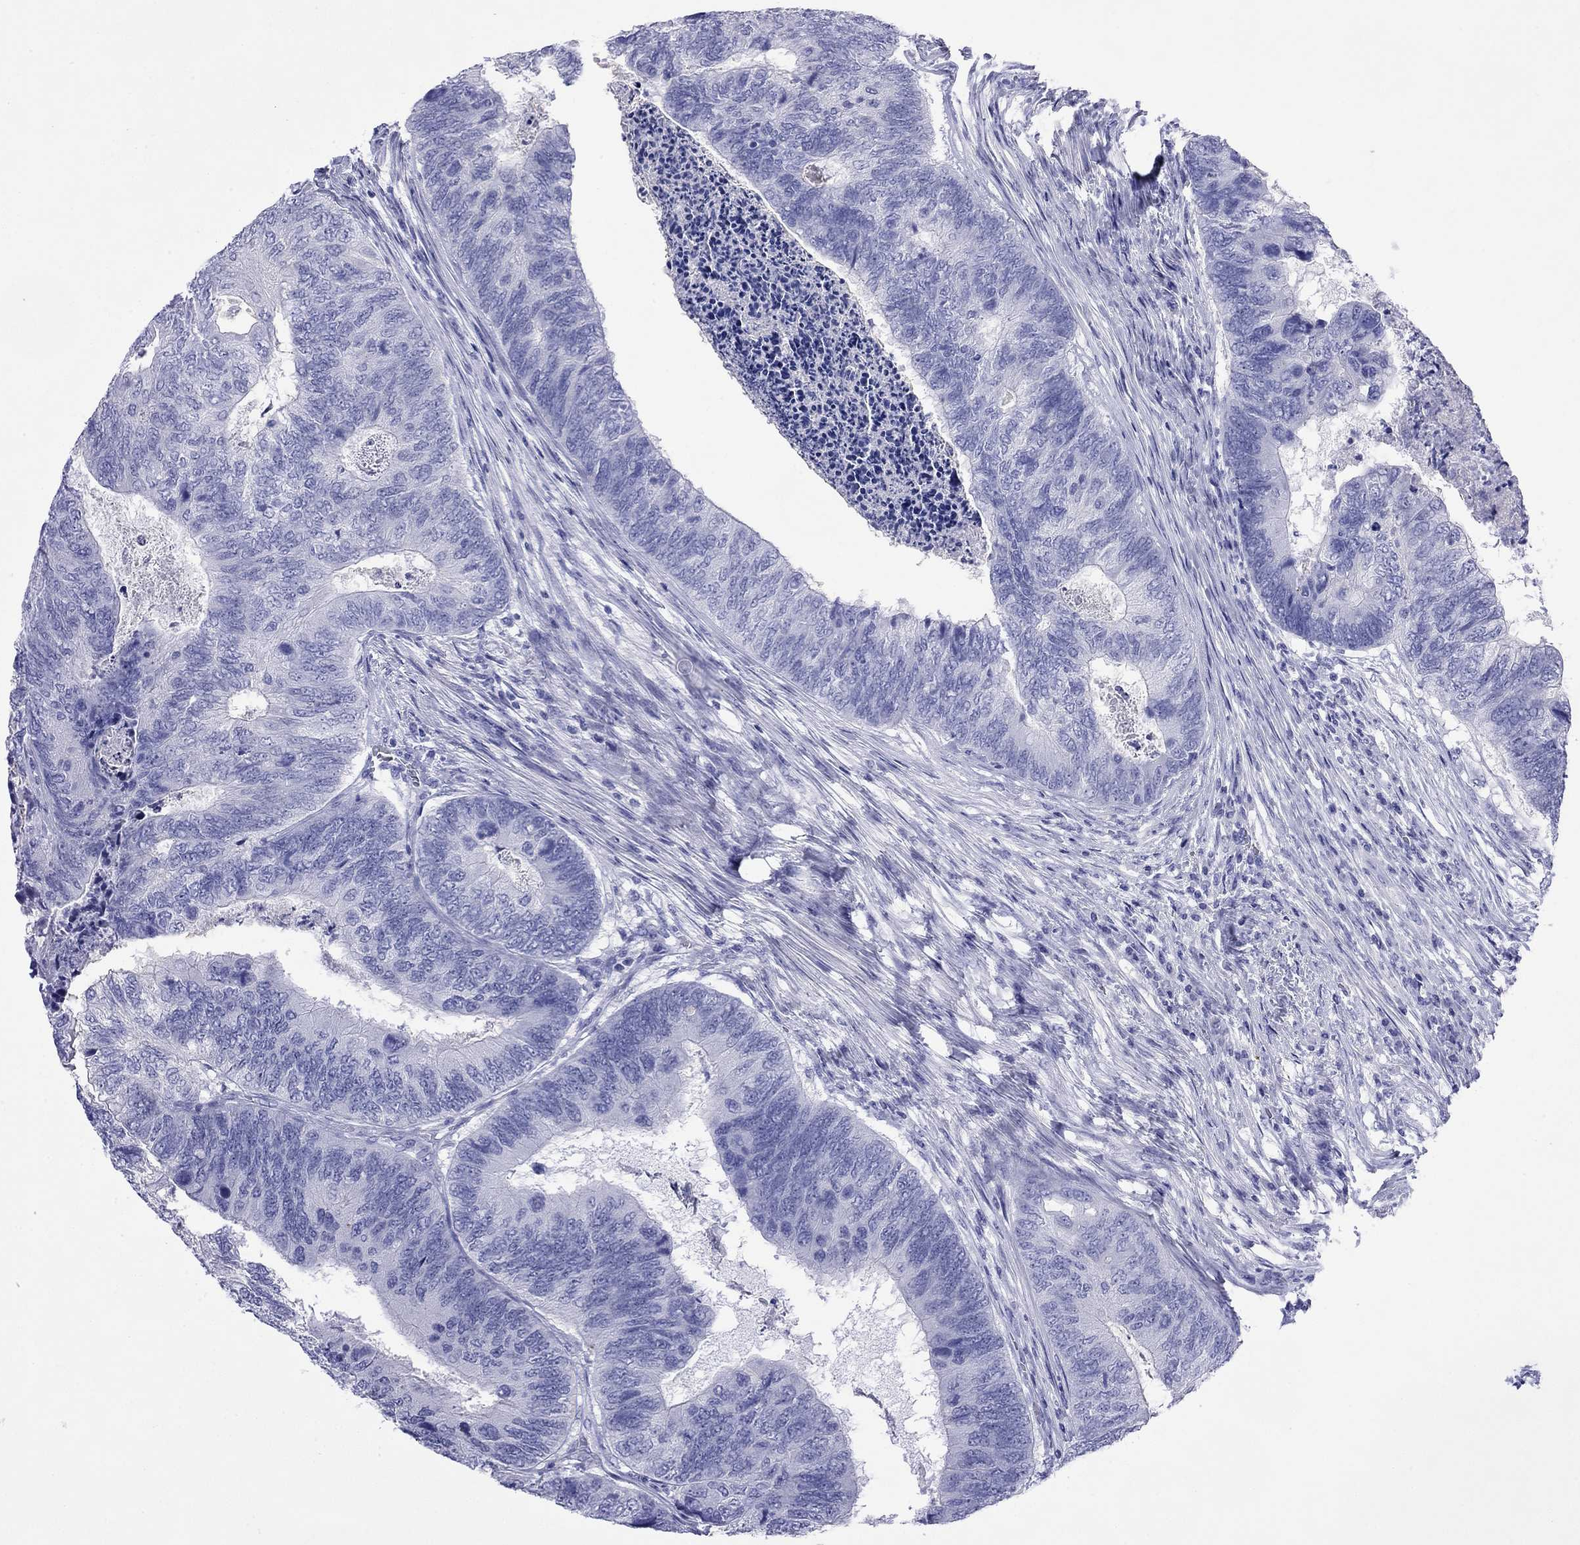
{"staining": {"intensity": "negative", "quantity": "none", "location": "none"}, "tissue": "colorectal cancer", "cell_type": "Tumor cells", "image_type": "cancer", "snomed": [{"axis": "morphology", "description": "Adenocarcinoma, NOS"}, {"axis": "topography", "description": "Colon"}], "caption": "An immunohistochemistry image of colorectal cancer is shown. There is no staining in tumor cells of colorectal cancer.", "gene": "FIGLA", "patient": {"sex": "female", "age": 67}}